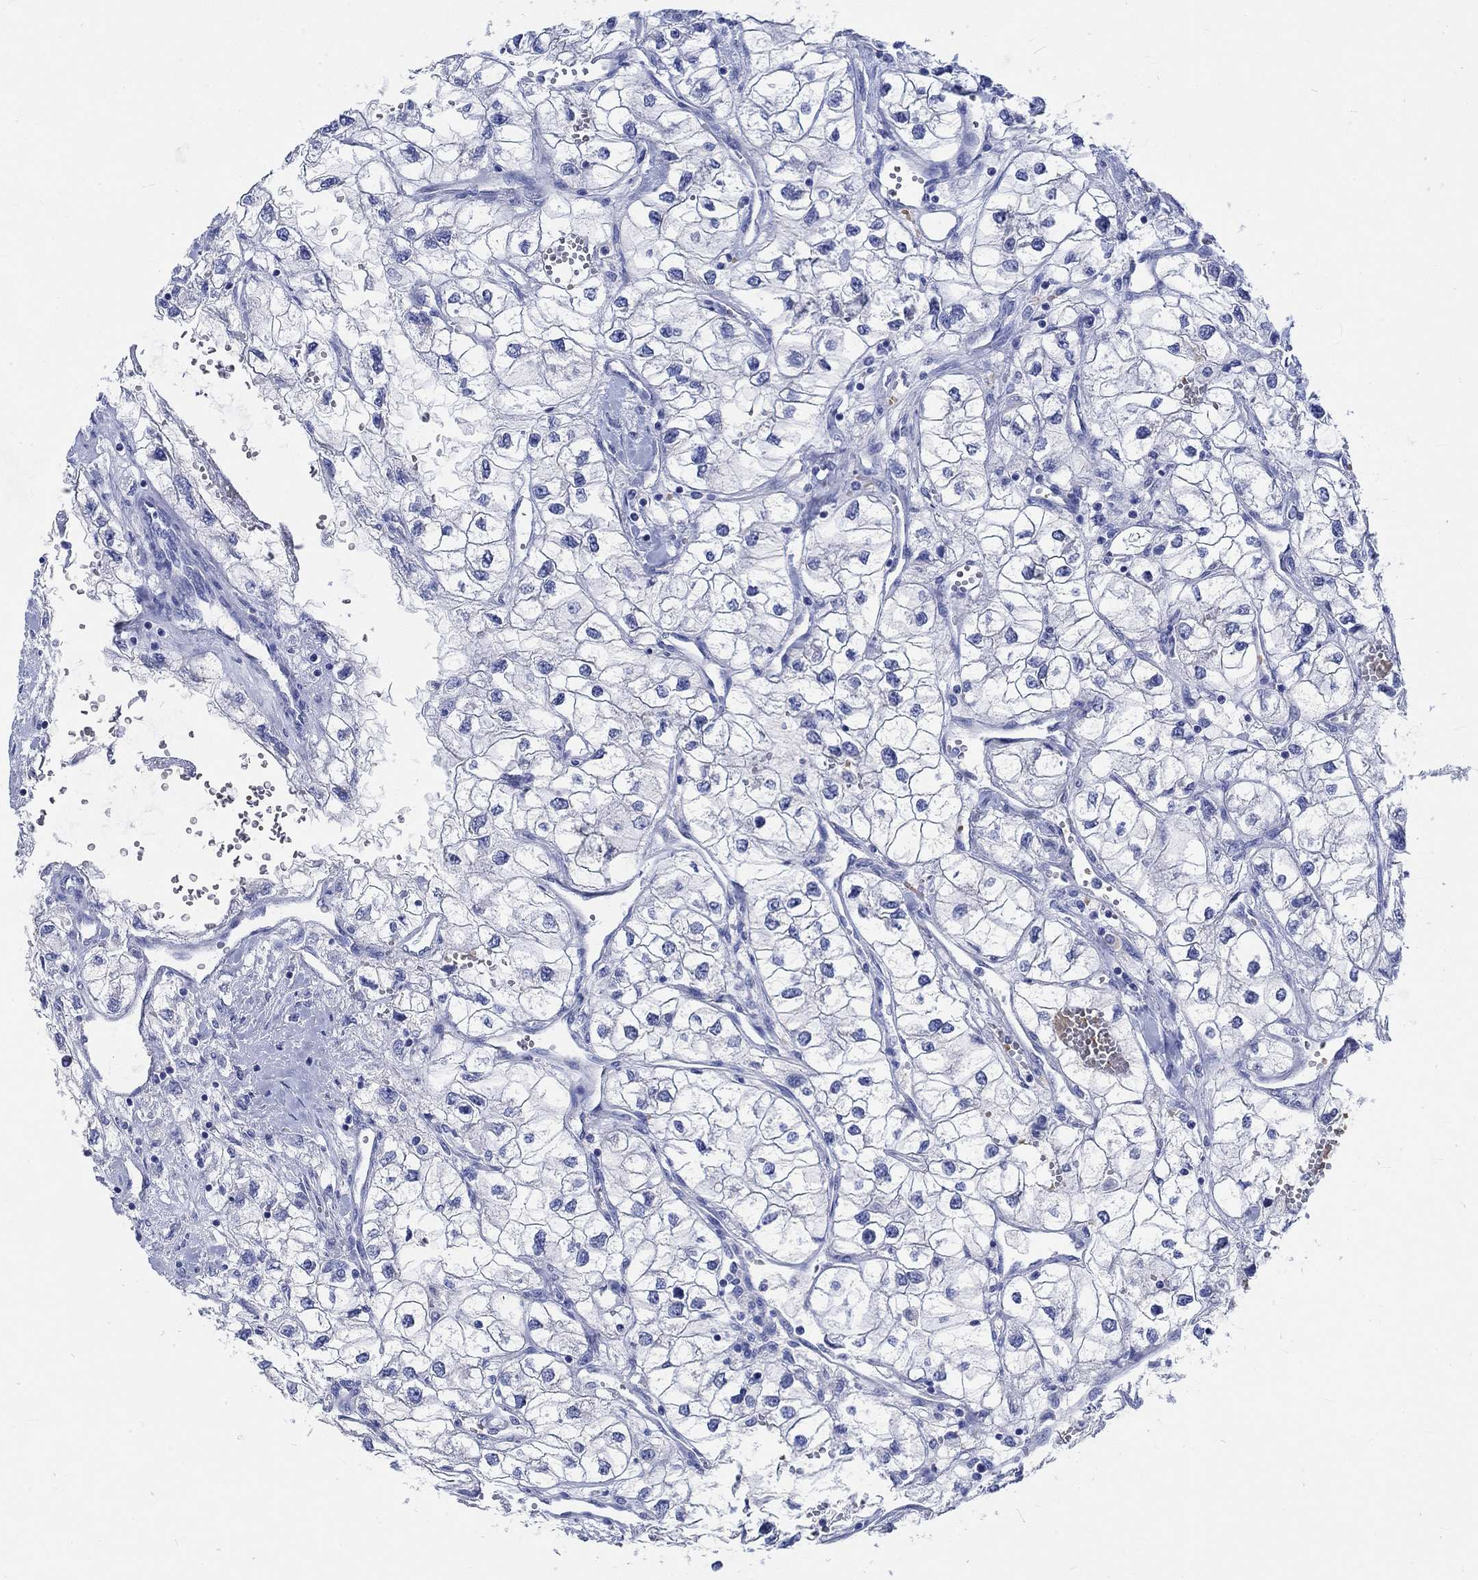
{"staining": {"intensity": "negative", "quantity": "none", "location": "none"}, "tissue": "renal cancer", "cell_type": "Tumor cells", "image_type": "cancer", "snomed": [{"axis": "morphology", "description": "Adenocarcinoma, NOS"}, {"axis": "topography", "description": "Kidney"}], "caption": "Histopathology image shows no significant protein staining in tumor cells of adenocarcinoma (renal).", "gene": "KCNA1", "patient": {"sex": "male", "age": 59}}